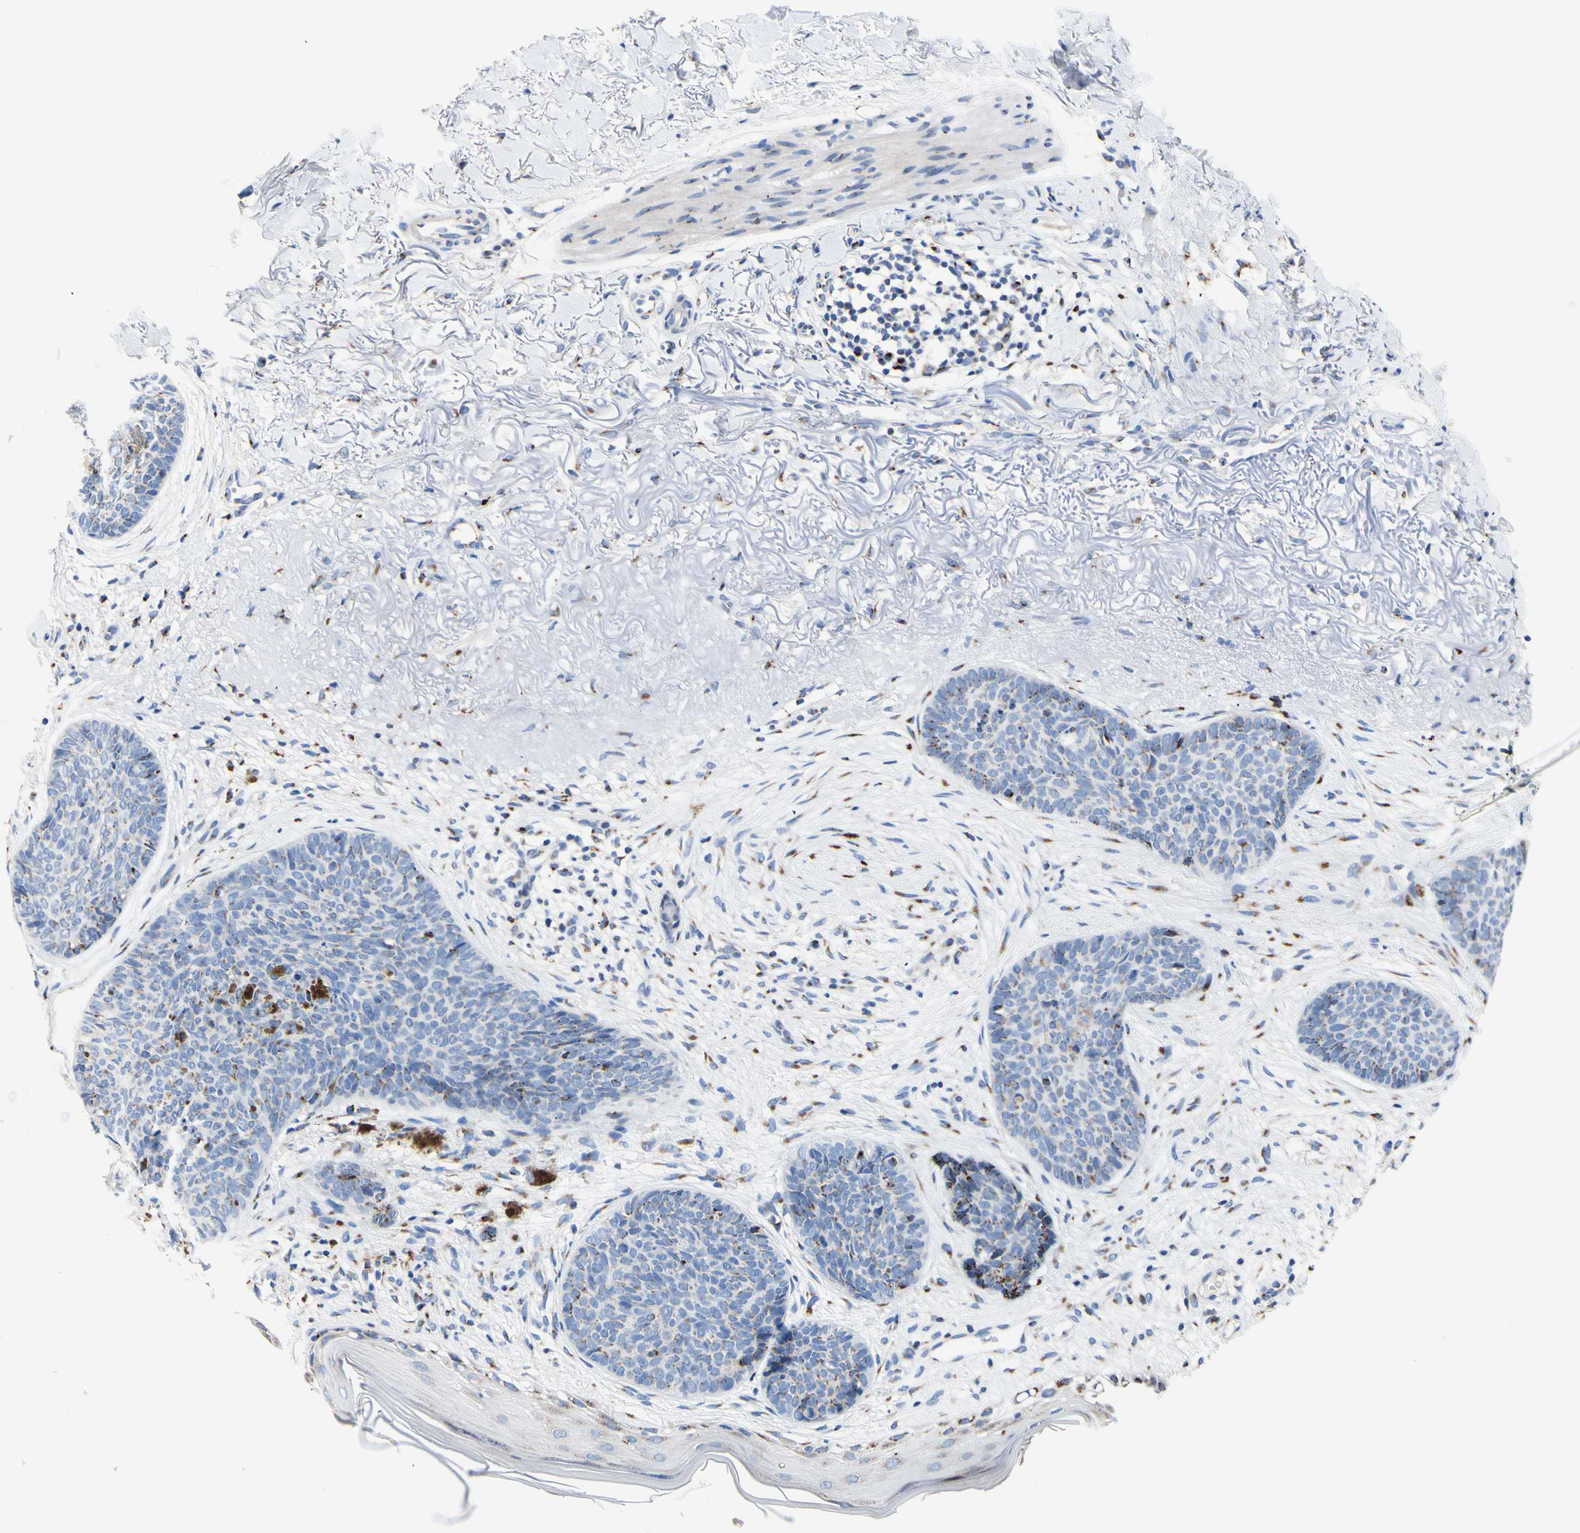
{"staining": {"intensity": "moderate", "quantity": "<25%", "location": "cytoplasmic/membranous"}, "tissue": "skin cancer", "cell_type": "Tumor cells", "image_type": "cancer", "snomed": [{"axis": "morphology", "description": "Normal tissue, NOS"}, {"axis": "morphology", "description": "Basal cell carcinoma"}, {"axis": "topography", "description": "Skin"}], "caption": "Protein staining of basal cell carcinoma (skin) tissue displays moderate cytoplasmic/membranous expression in approximately <25% of tumor cells.", "gene": "GALNT2", "patient": {"sex": "female", "age": 70}}